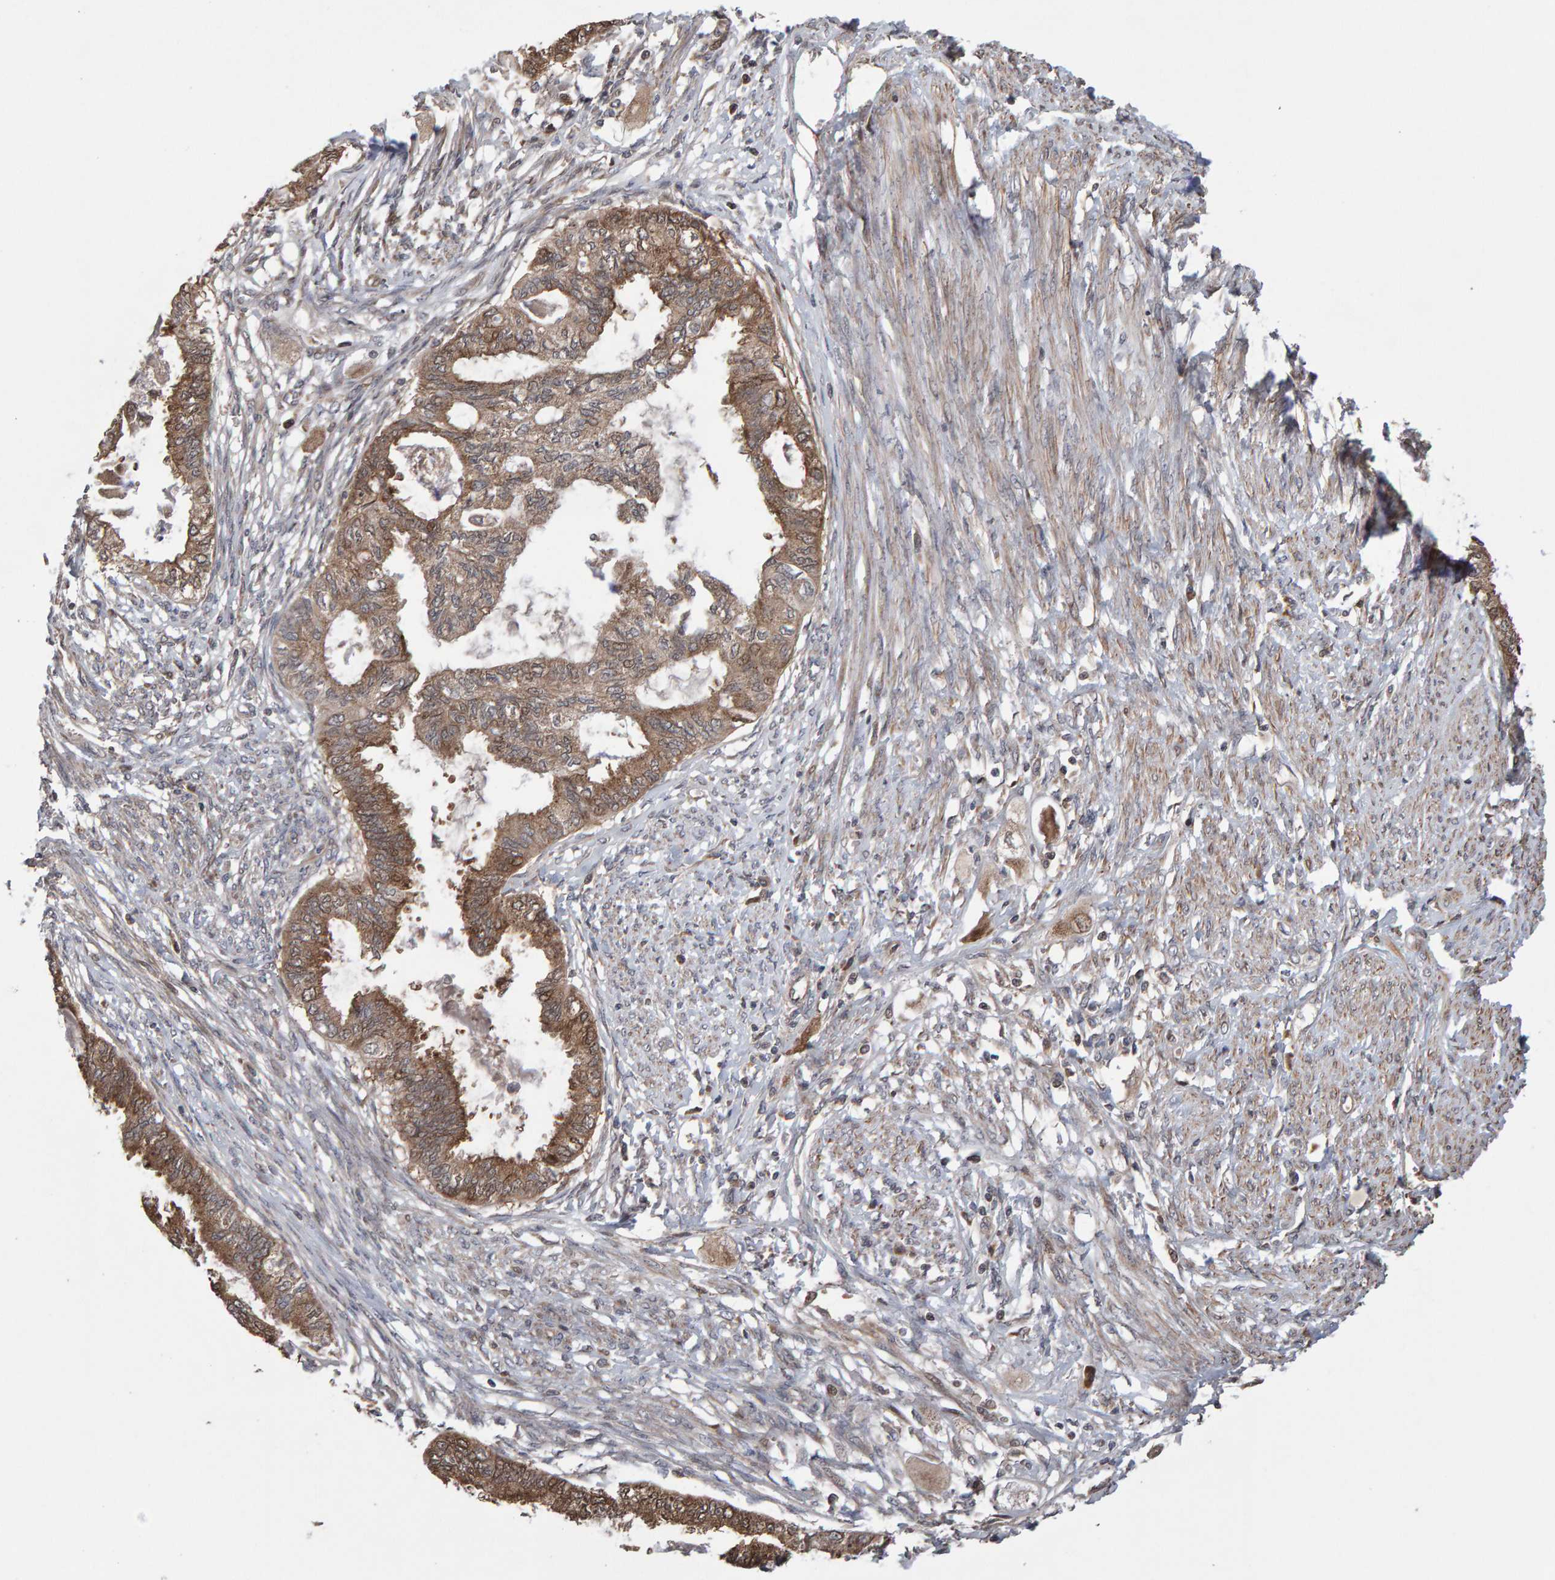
{"staining": {"intensity": "moderate", "quantity": ">75%", "location": "cytoplasmic/membranous"}, "tissue": "cervical cancer", "cell_type": "Tumor cells", "image_type": "cancer", "snomed": [{"axis": "morphology", "description": "Normal tissue, NOS"}, {"axis": "morphology", "description": "Adenocarcinoma, NOS"}, {"axis": "topography", "description": "Cervix"}, {"axis": "topography", "description": "Endometrium"}], "caption": "This histopathology image displays cervical adenocarcinoma stained with IHC to label a protein in brown. The cytoplasmic/membranous of tumor cells show moderate positivity for the protein. Nuclei are counter-stained blue.", "gene": "PECR", "patient": {"sex": "female", "age": 86}}